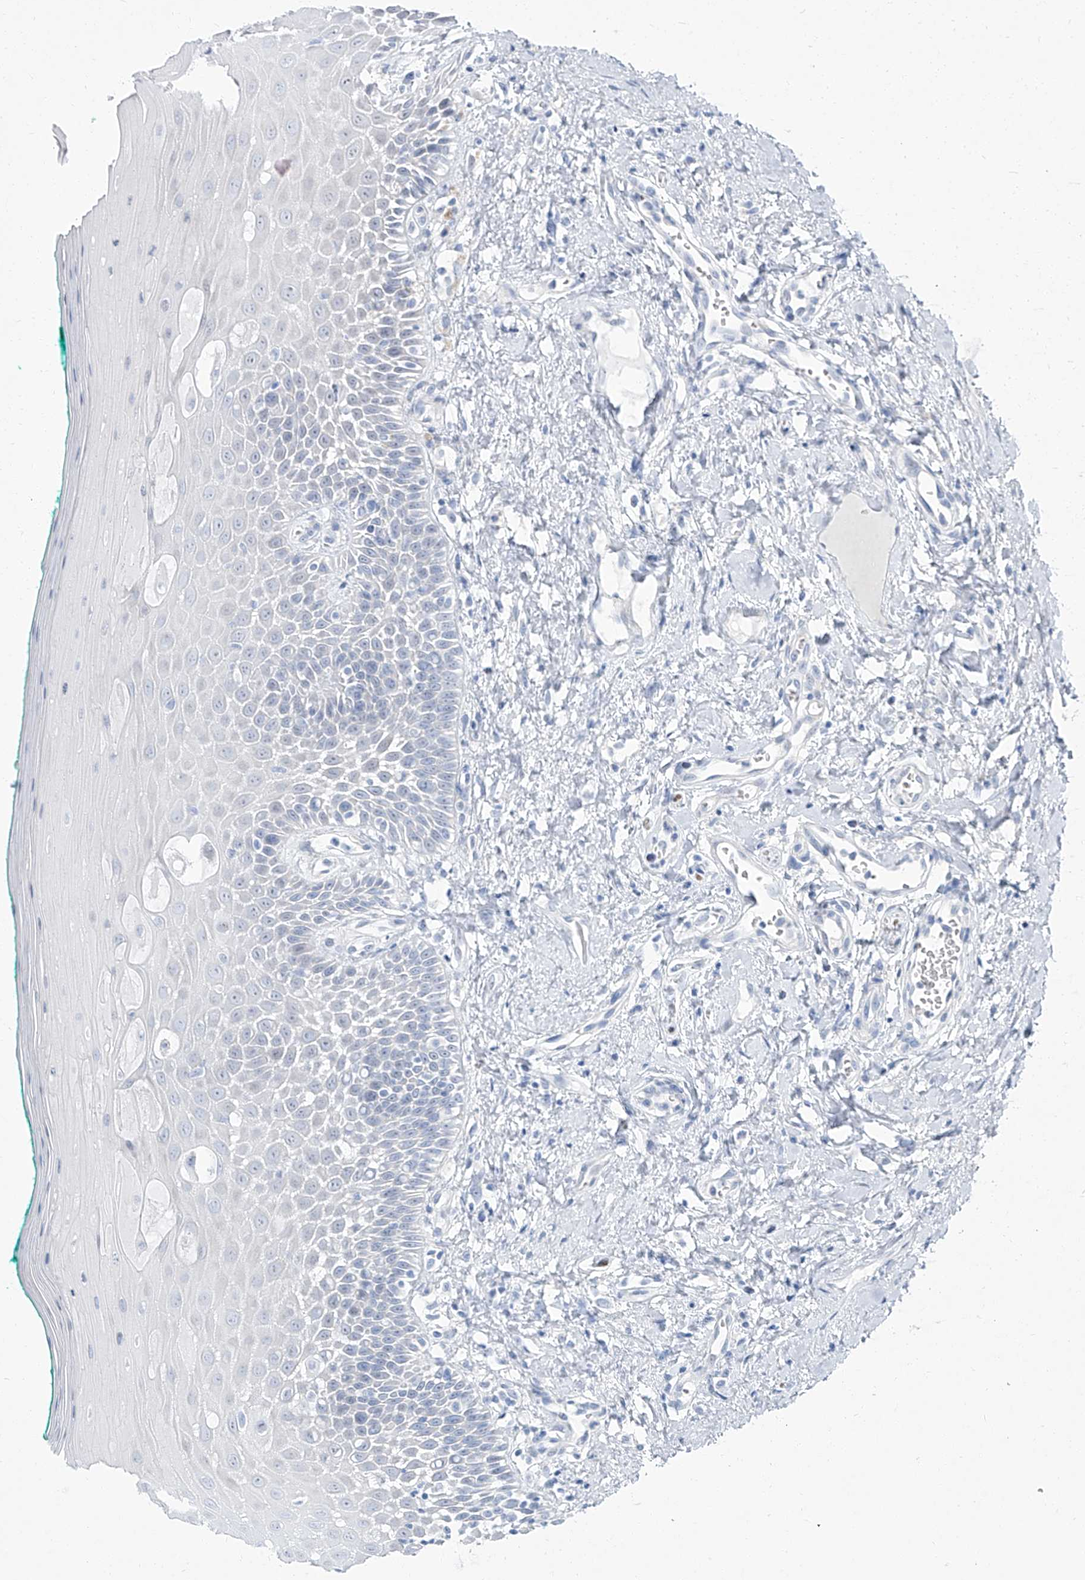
{"staining": {"intensity": "negative", "quantity": "none", "location": "none"}, "tissue": "oral mucosa", "cell_type": "Squamous epithelial cells", "image_type": "normal", "snomed": [{"axis": "morphology", "description": "Normal tissue, NOS"}, {"axis": "topography", "description": "Oral tissue"}], "caption": "DAB immunohistochemical staining of normal oral mucosa reveals no significant expression in squamous epithelial cells. Nuclei are stained in blue.", "gene": "TXLNB", "patient": {"sex": "female", "age": 70}}